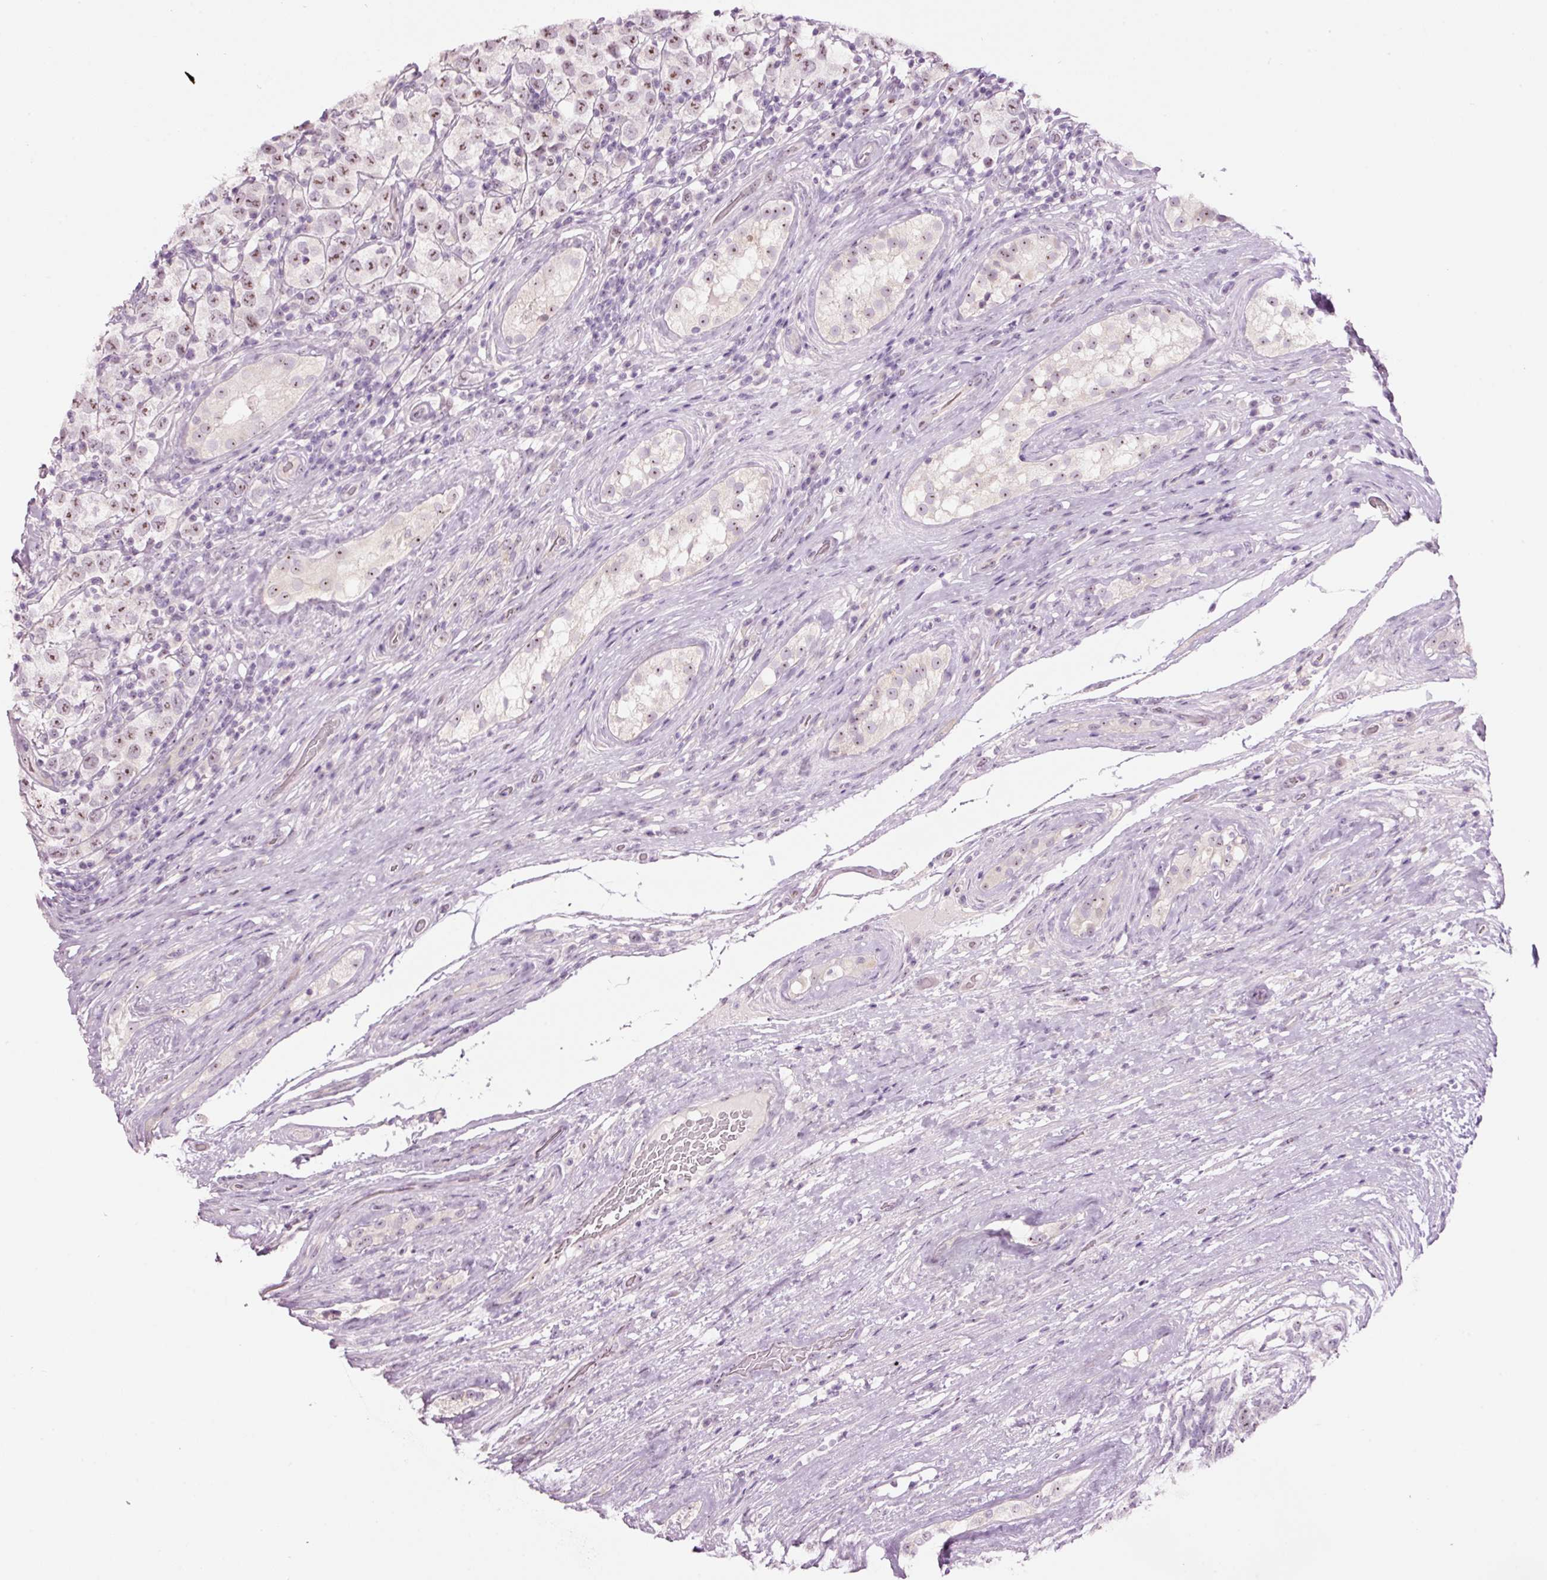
{"staining": {"intensity": "moderate", "quantity": ">75%", "location": "nuclear"}, "tissue": "testis cancer", "cell_type": "Tumor cells", "image_type": "cancer", "snomed": [{"axis": "morphology", "description": "Seminoma, NOS"}, {"axis": "morphology", "description": "Carcinoma, Embryonal, NOS"}, {"axis": "topography", "description": "Testis"}], "caption": "Testis seminoma was stained to show a protein in brown. There is medium levels of moderate nuclear expression in about >75% of tumor cells. The protein is stained brown, and the nuclei are stained in blue (DAB IHC with brightfield microscopy, high magnification).", "gene": "GCG", "patient": {"sex": "male", "age": 41}}